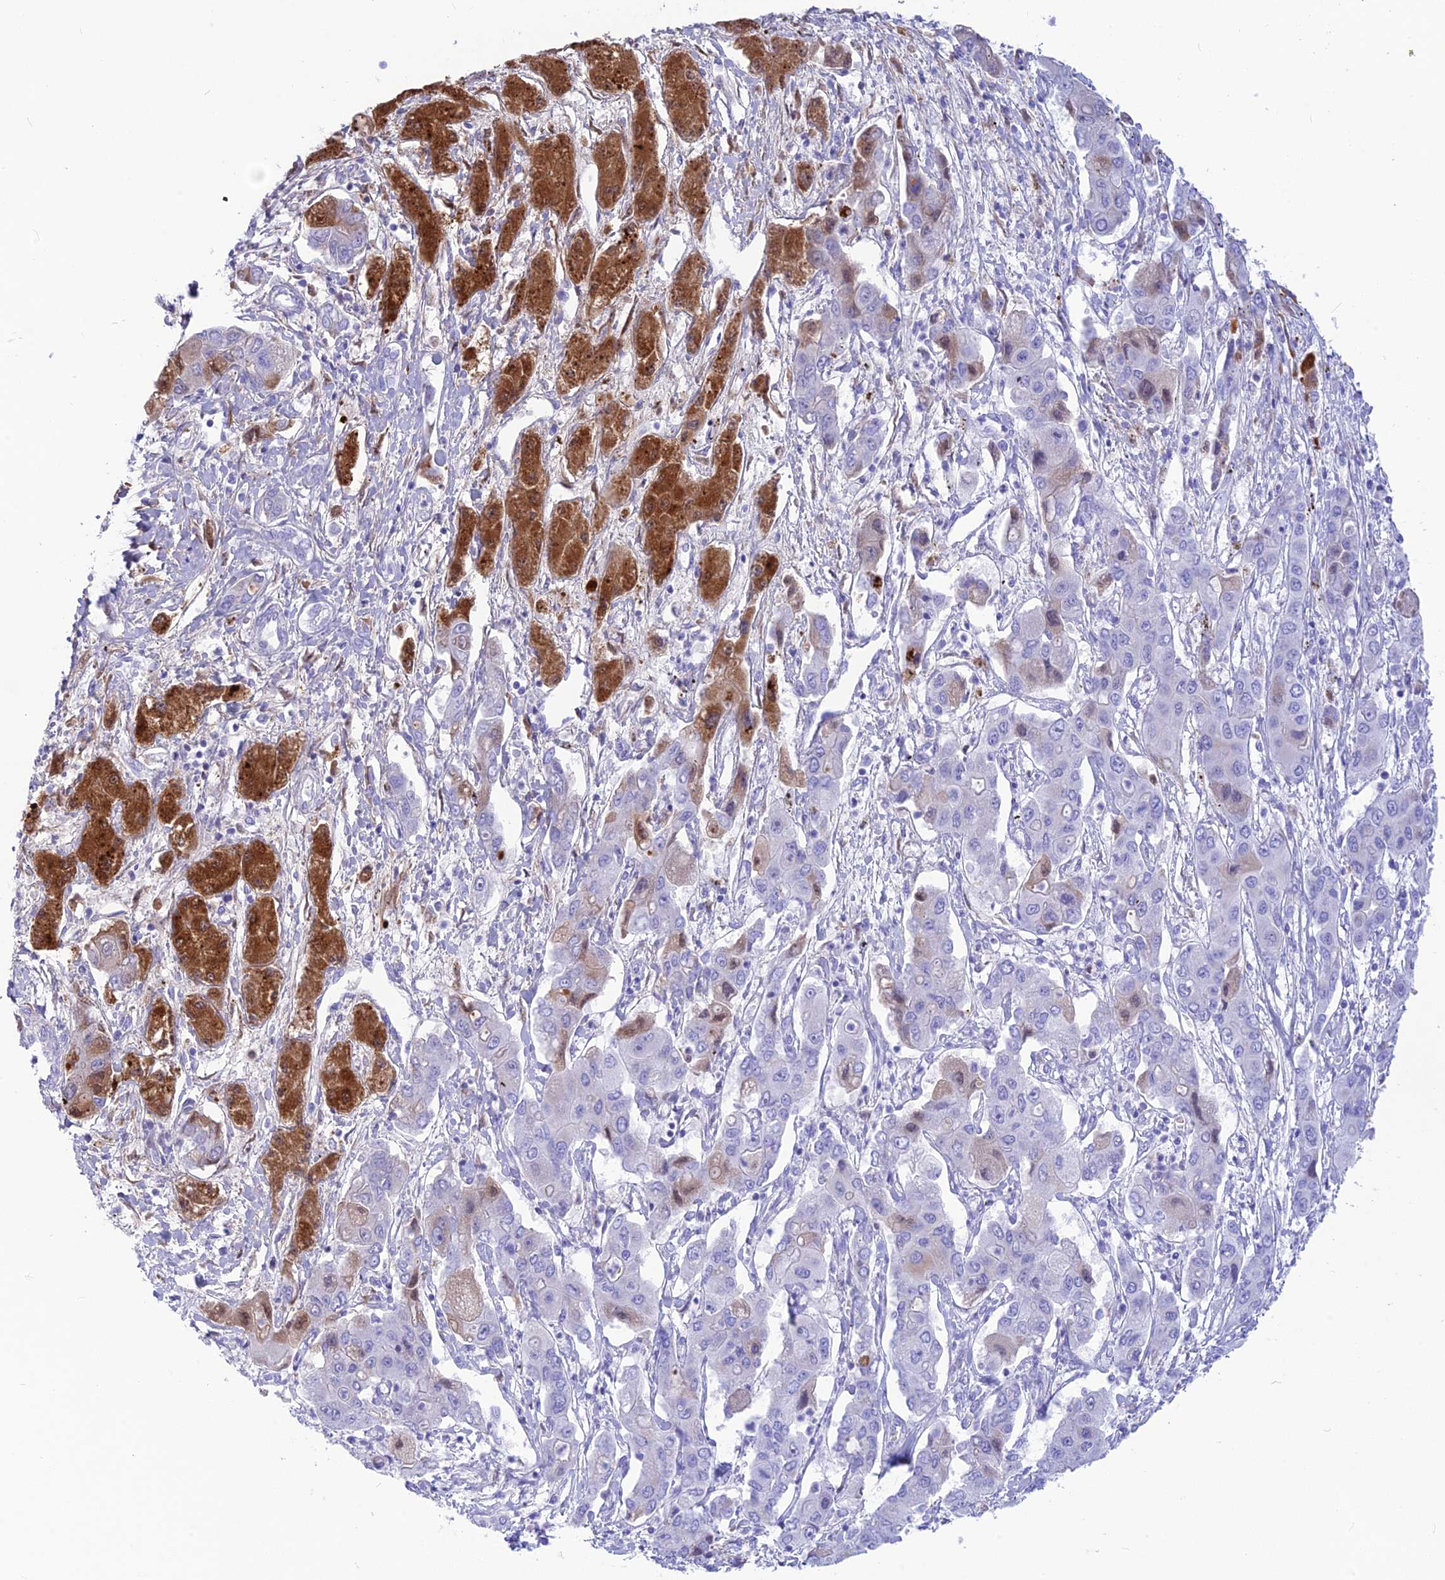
{"staining": {"intensity": "negative", "quantity": "none", "location": "none"}, "tissue": "liver cancer", "cell_type": "Tumor cells", "image_type": "cancer", "snomed": [{"axis": "morphology", "description": "Cholangiocarcinoma"}, {"axis": "topography", "description": "Liver"}], "caption": "This is a image of IHC staining of liver cholangiocarcinoma, which shows no staining in tumor cells.", "gene": "GLYATL1", "patient": {"sex": "male", "age": 67}}